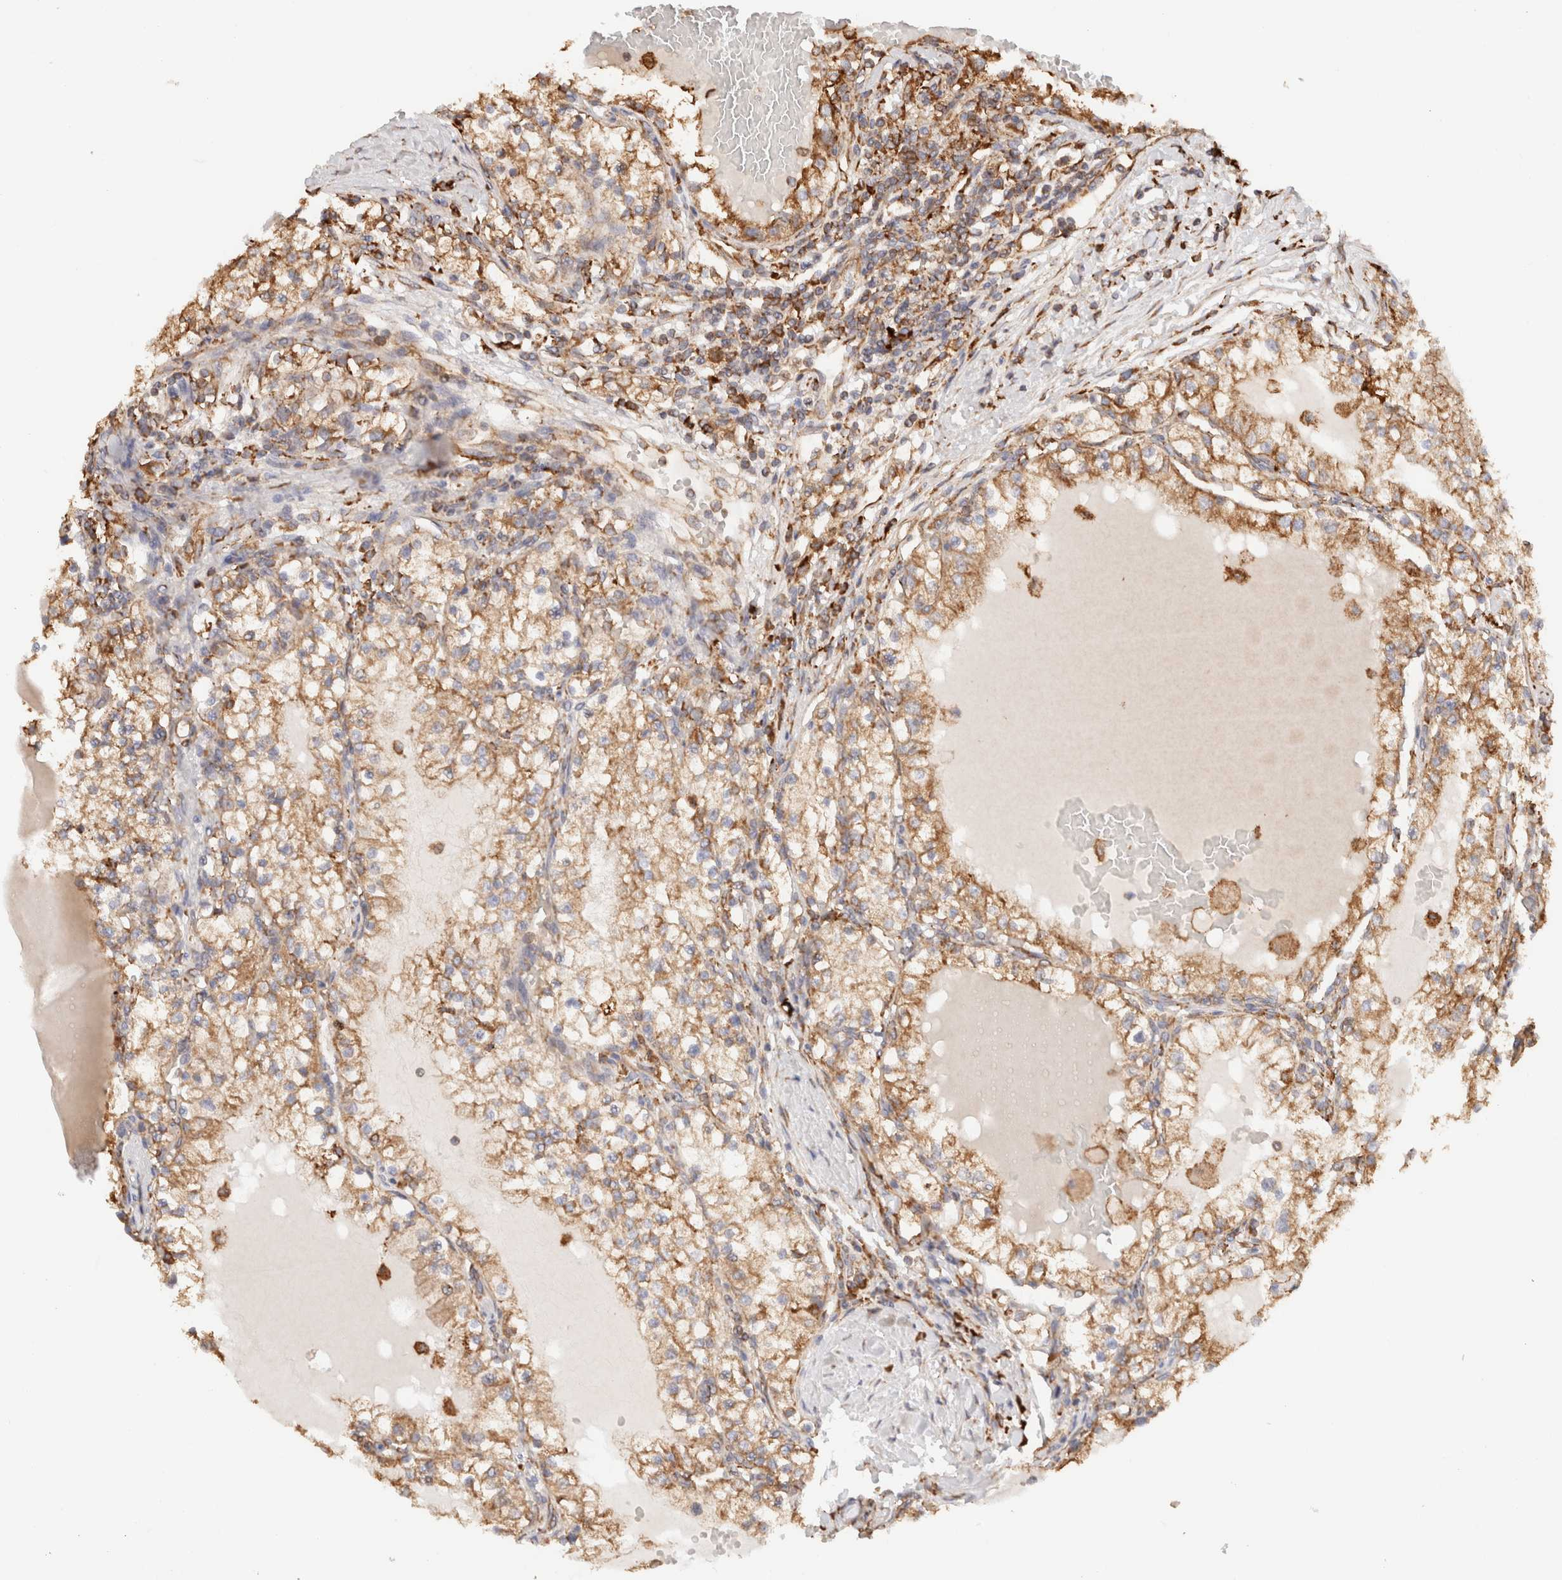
{"staining": {"intensity": "moderate", "quantity": ">75%", "location": "cytoplasmic/membranous"}, "tissue": "renal cancer", "cell_type": "Tumor cells", "image_type": "cancer", "snomed": [{"axis": "morphology", "description": "Adenocarcinoma, NOS"}, {"axis": "topography", "description": "Kidney"}], "caption": "This is an image of immunohistochemistry staining of adenocarcinoma (renal), which shows moderate staining in the cytoplasmic/membranous of tumor cells.", "gene": "FER", "patient": {"sex": "male", "age": 68}}